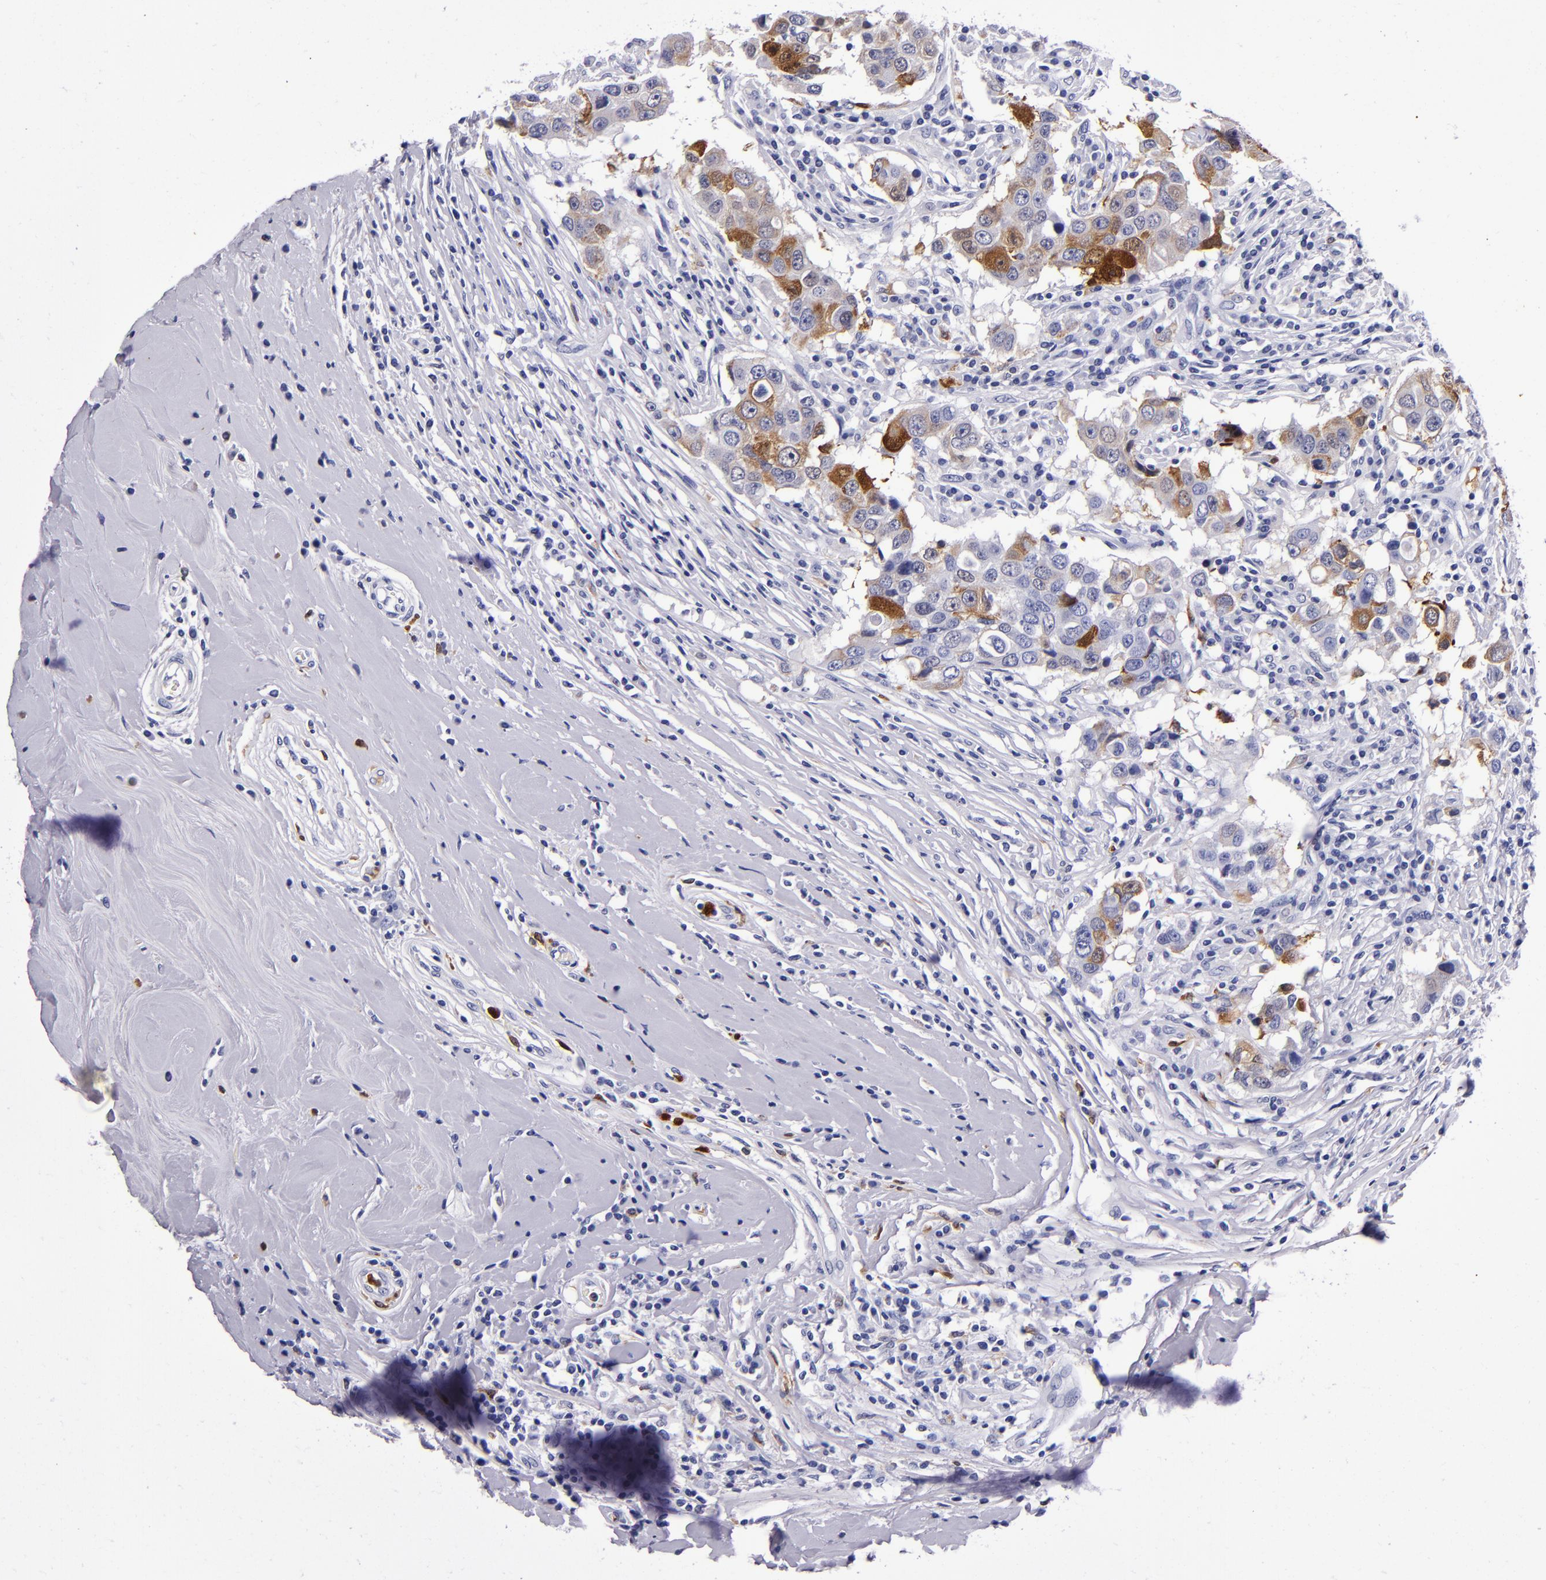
{"staining": {"intensity": "strong", "quantity": "25%-75%", "location": "cytoplasmic/membranous,nuclear"}, "tissue": "breast cancer", "cell_type": "Tumor cells", "image_type": "cancer", "snomed": [{"axis": "morphology", "description": "Duct carcinoma"}, {"axis": "topography", "description": "Breast"}], "caption": "Strong cytoplasmic/membranous and nuclear positivity for a protein is appreciated in approximately 25%-75% of tumor cells of breast cancer (intraductal carcinoma) using IHC.", "gene": "S100A8", "patient": {"sex": "female", "age": 27}}